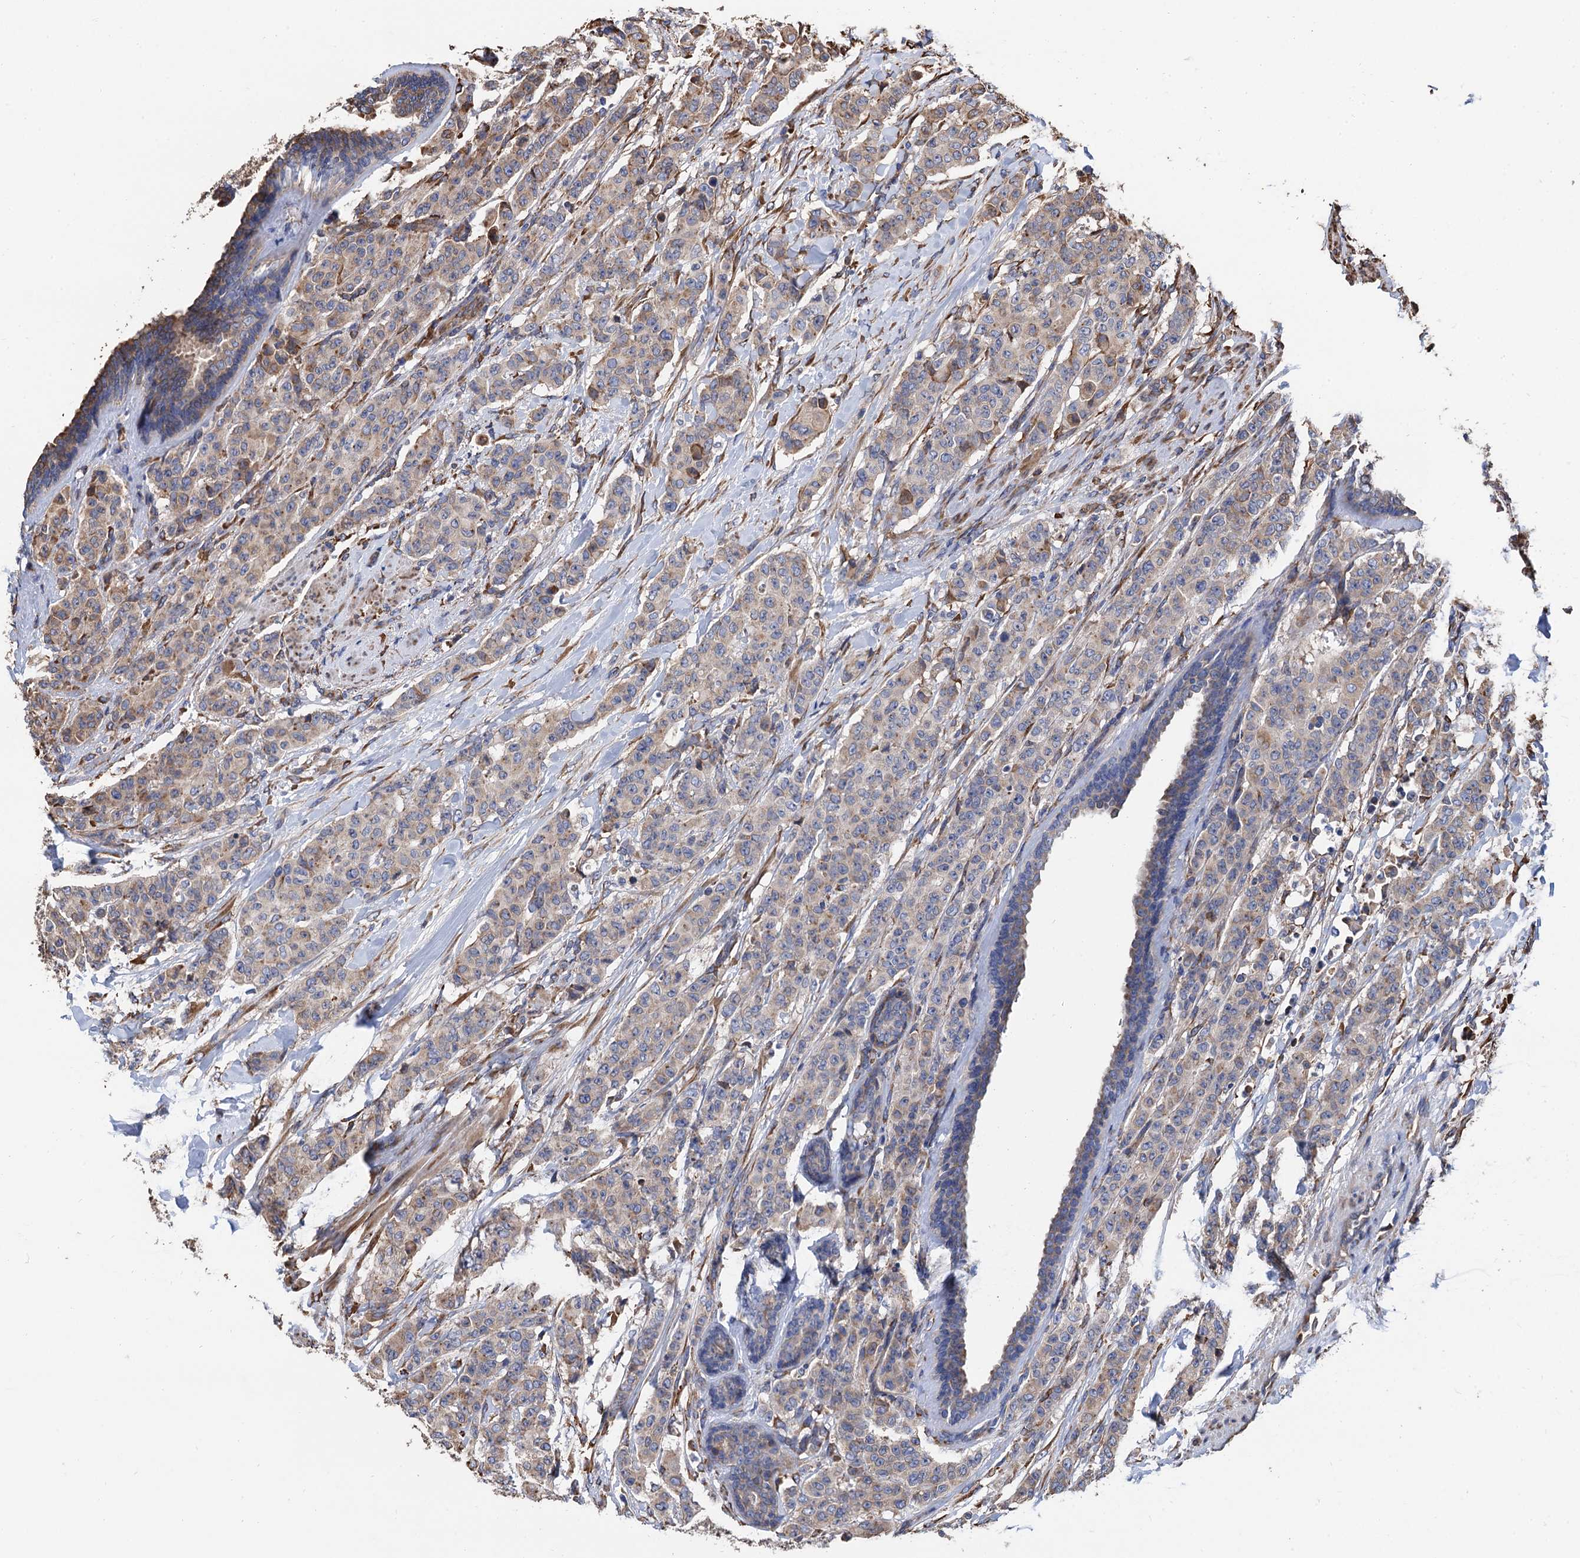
{"staining": {"intensity": "weak", "quantity": "25%-75%", "location": "cytoplasmic/membranous"}, "tissue": "breast cancer", "cell_type": "Tumor cells", "image_type": "cancer", "snomed": [{"axis": "morphology", "description": "Duct carcinoma"}, {"axis": "topography", "description": "Breast"}], "caption": "High-power microscopy captured an immunohistochemistry (IHC) micrograph of breast cancer, revealing weak cytoplasmic/membranous positivity in about 25%-75% of tumor cells. Immunohistochemistry stains the protein of interest in brown and the nuclei are stained blue.", "gene": "CNNM1", "patient": {"sex": "female", "age": 40}}